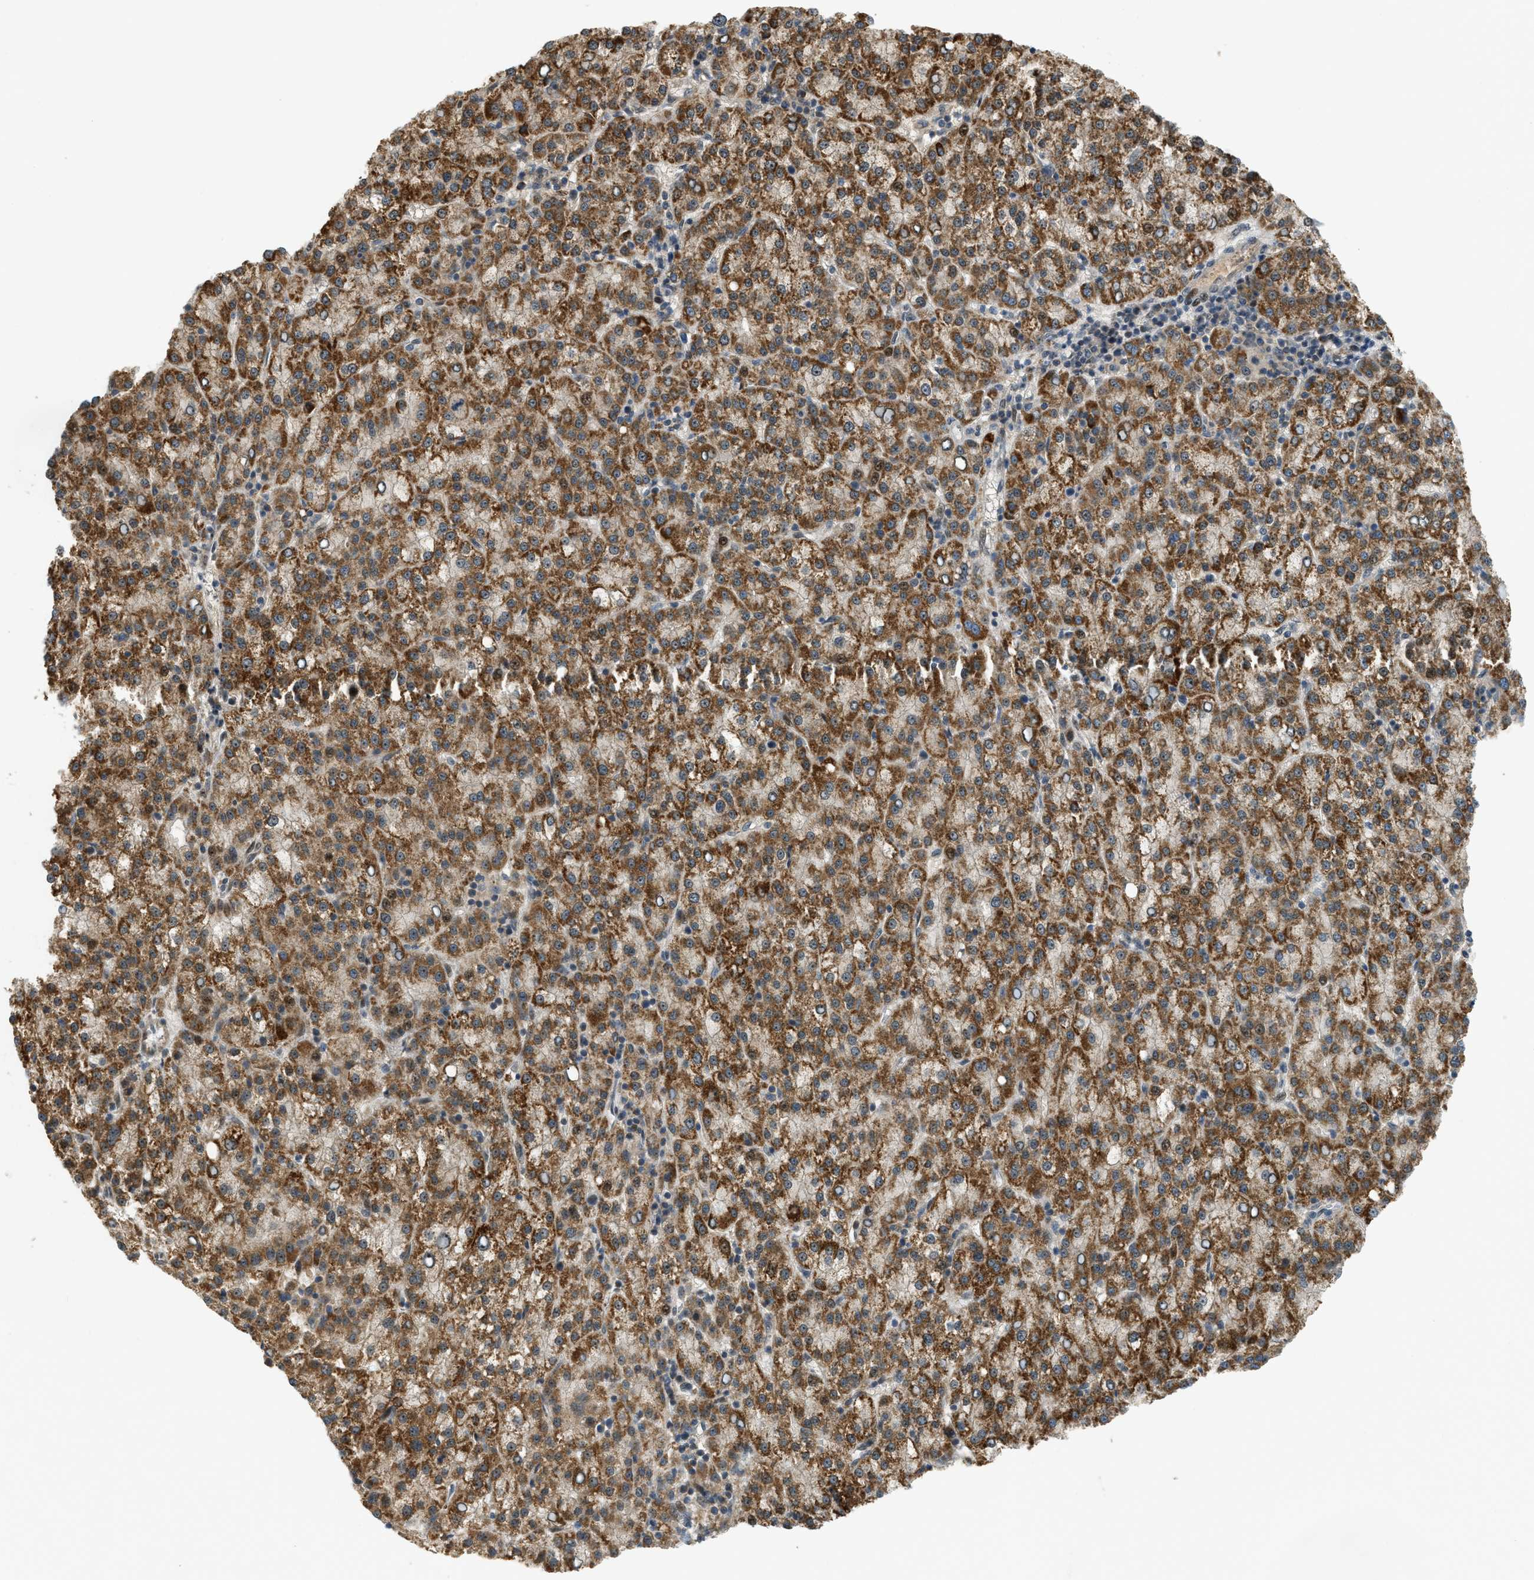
{"staining": {"intensity": "strong", "quantity": "25%-75%", "location": "cytoplasmic/membranous"}, "tissue": "liver cancer", "cell_type": "Tumor cells", "image_type": "cancer", "snomed": [{"axis": "morphology", "description": "Carcinoma, Hepatocellular, NOS"}, {"axis": "topography", "description": "Liver"}], "caption": "Human liver cancer (hepatocellular carcinoma) stained for a protein (brown) displays strong cytoplasmic/membranous positive positivity in approximately 25%-75% of tumor cells.", "gene": "TRAPPC14", "patient": {"sex": "female", "age": 58}}